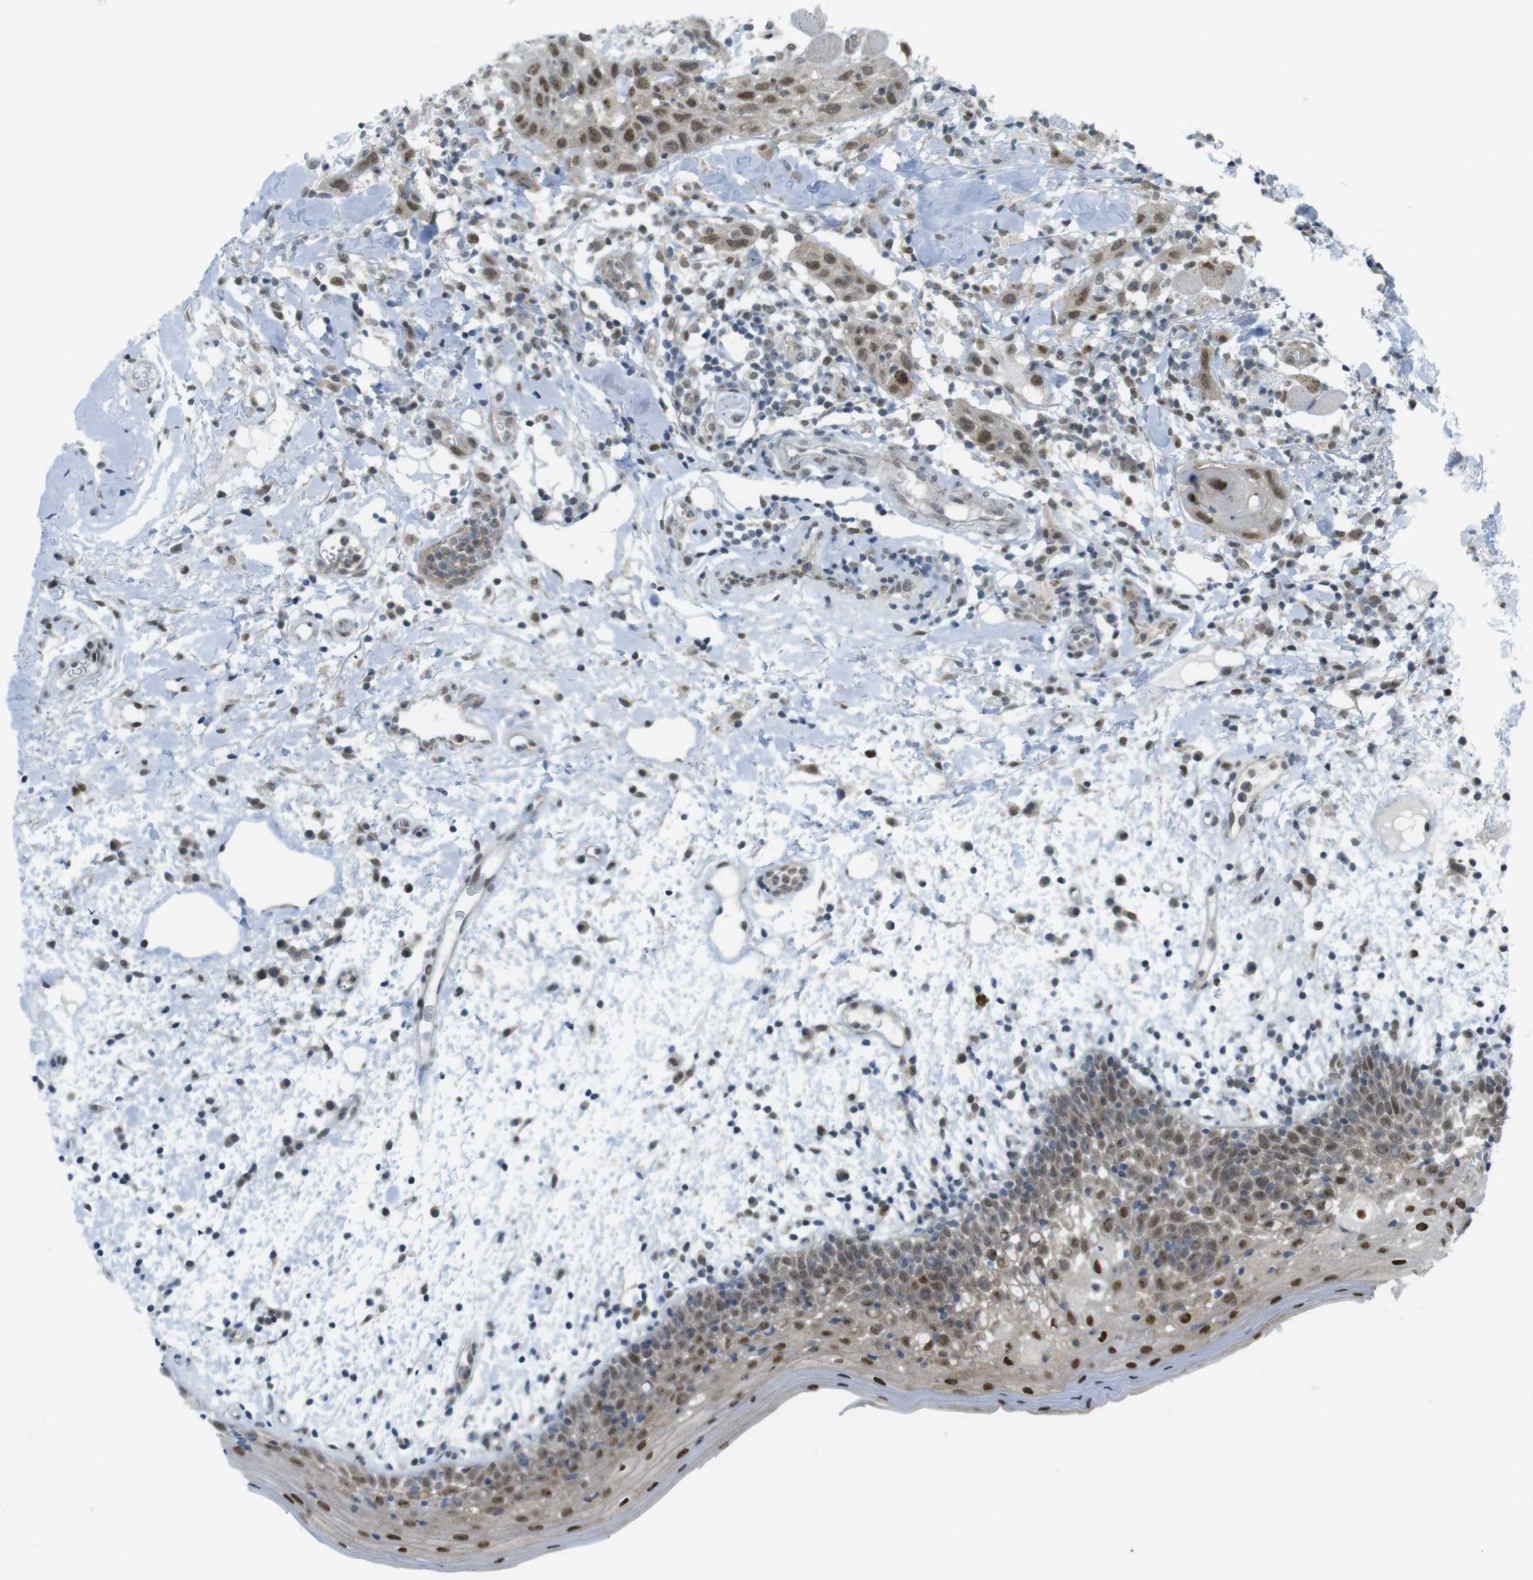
{"staining": {"intensity": "strong", "quantity": ">75%", "location": "nuclear"}, "tissue": "oral mucosa", "cell_type": "Squamous epithelial cells", "image_type": "normal", "snomed": [{"axis": "morphology", "description": "Normal tissue, NOS"}, {"axis": "morphology", "description": "Squamous cell carcinoma, NOS"}, {"axis": "topography", "description": "Skeletal muscle"}, {"axis": "topography", "description": "Oral tissue"}], "caption": "Protein analysis of normal oral mucosa exhibits strong nuclear expression in approximately >75% of squamous epithelial cells. The staining is performed using DAB brown chromogen to label protein expression. The nuclei are counter-stained blue using hematoxylin.", "gene": "UBB", "patient": {"sex": "male", "age": 71}}